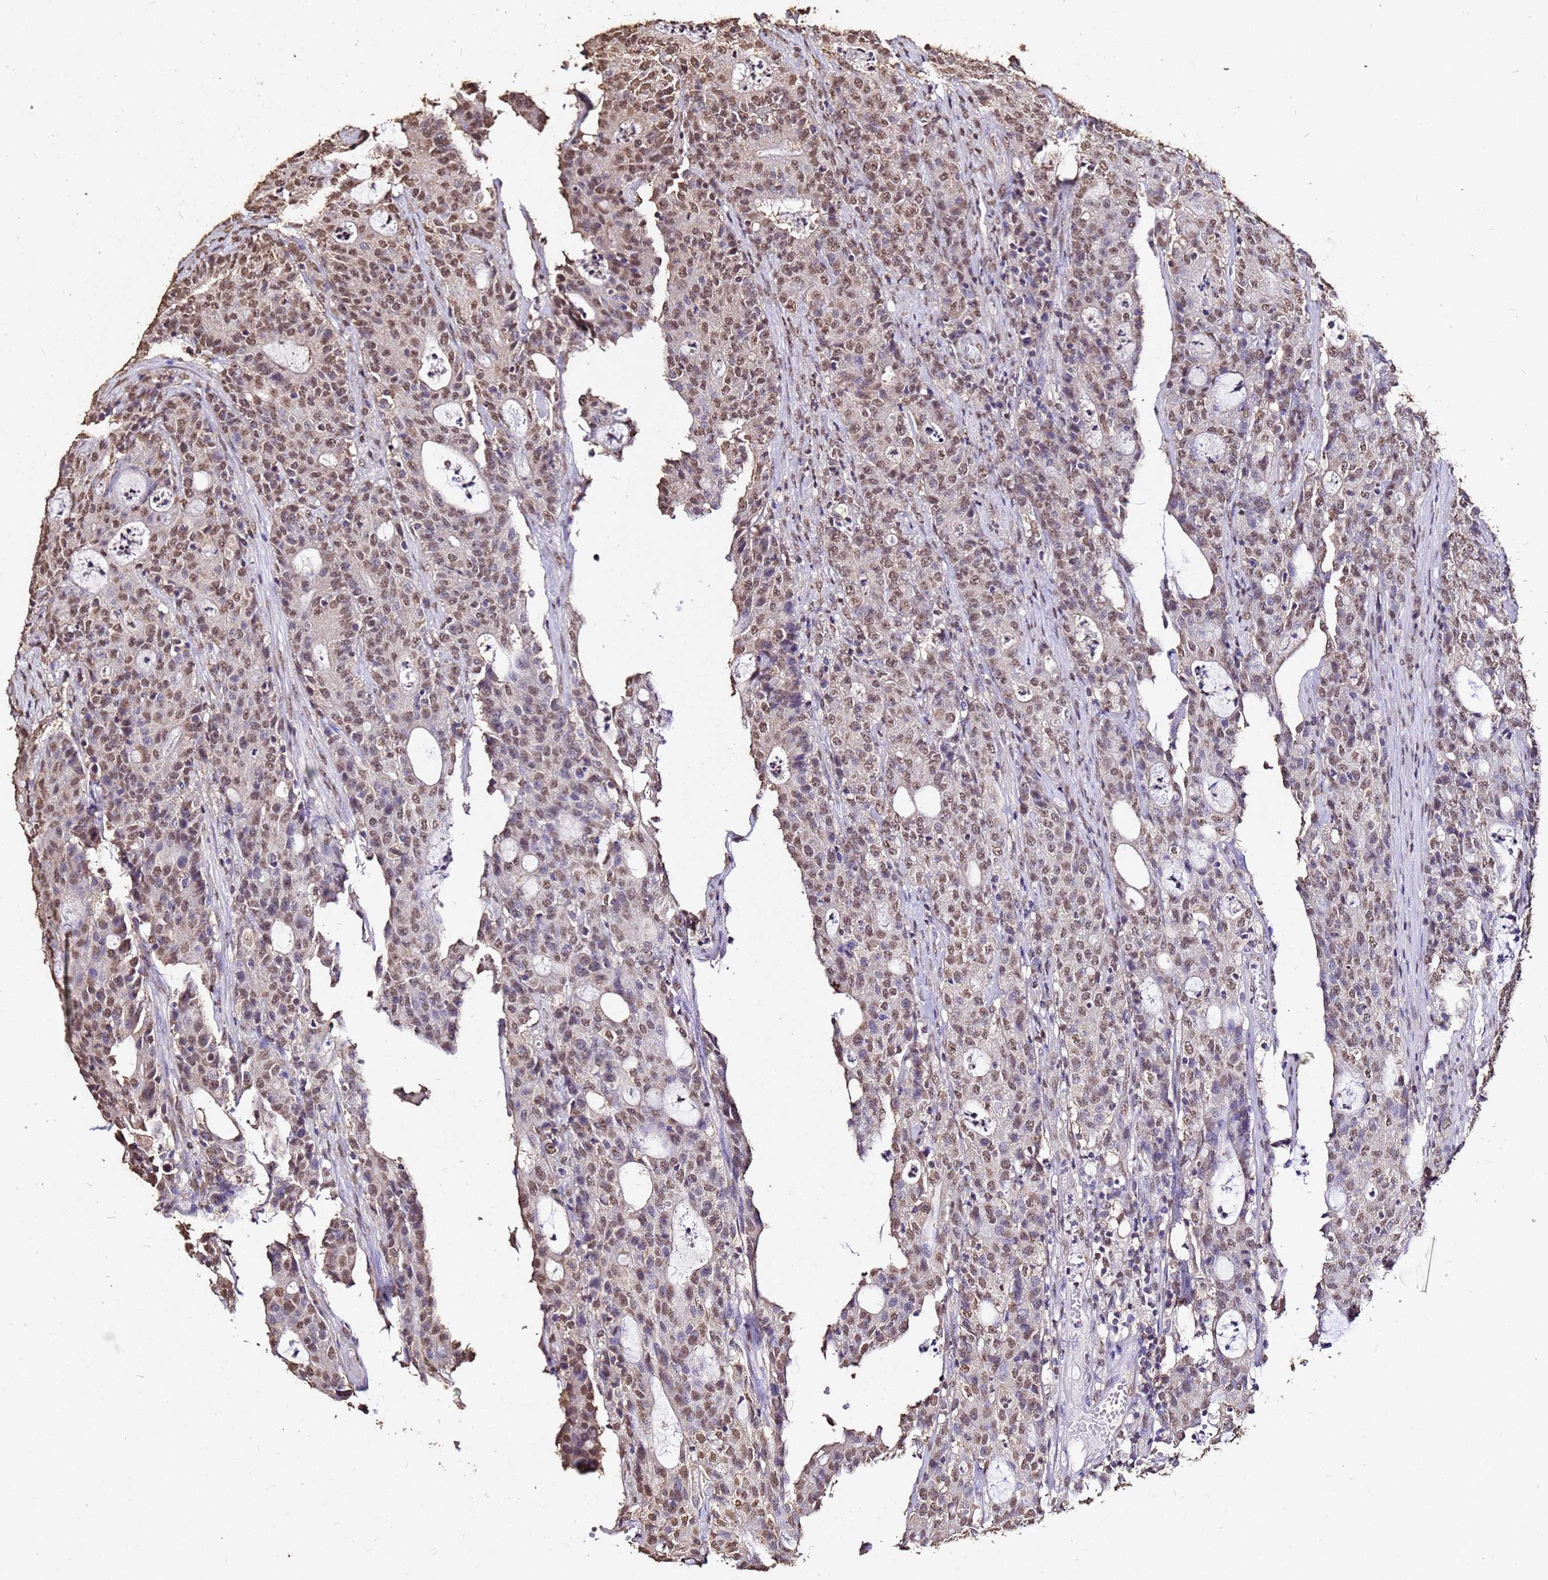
{"staining": {"intensity": "moderate", "quantity": ">75%", "location": "nuclear"}, "tissue": "colorectal cancer", "cell_type": "Tumor cells", "image_type": "cancer", "snomed": [{"axis": "morphology", "description": "Adenocarcinoma, NOS"}, {"axis": "topography", "description": "Colon"}], "caption": "Colorectal cancer stained with DAB immunohistochemistry (IHC) shows medium levels of moderate nuclear expression in about >75% of tumor cells.", "gene": "MYOCD", "patient": {"sex": "male", "age": 83}}